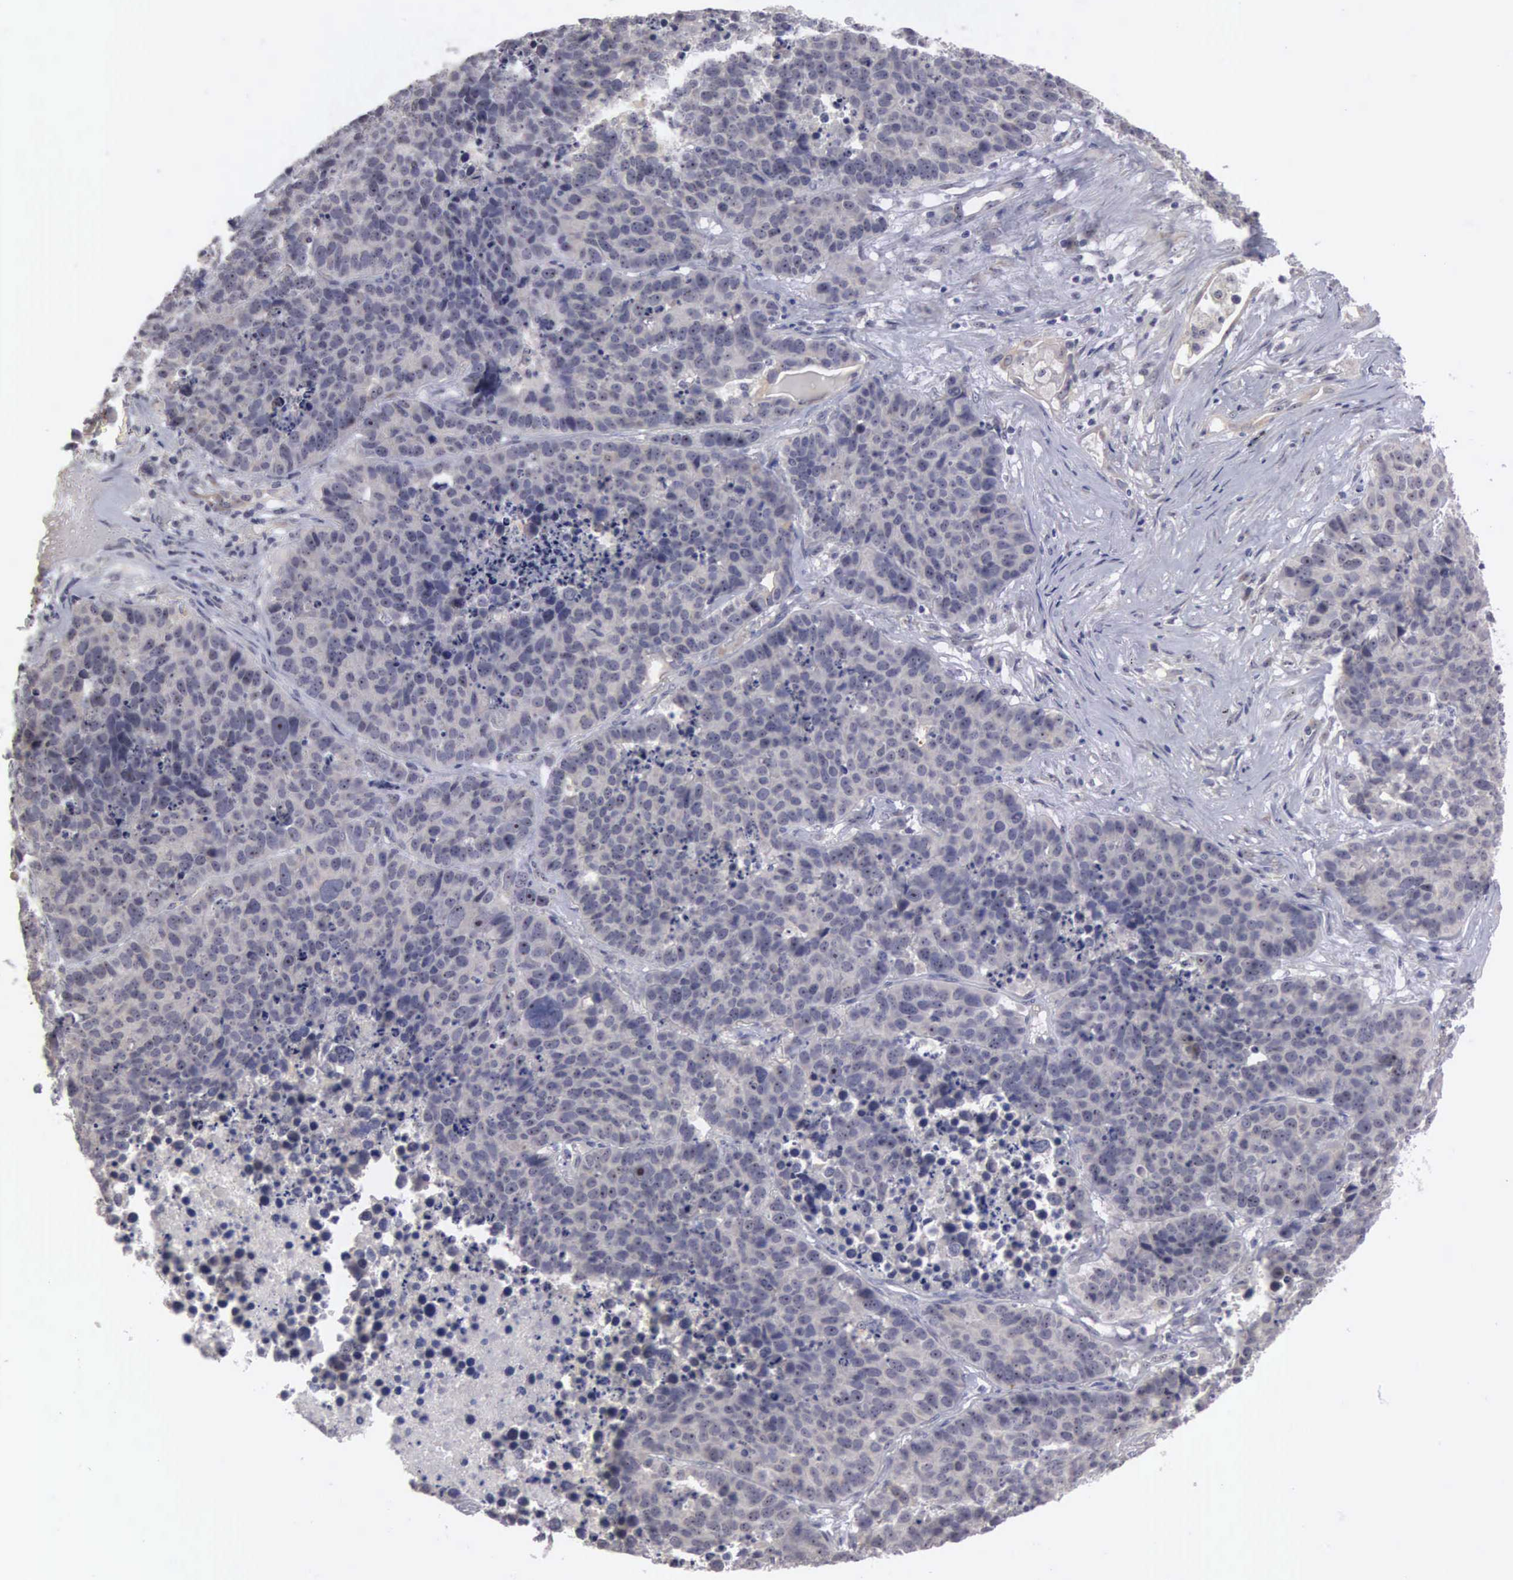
{"staining": {"intensity": "negative", "quantity": "none", "location": "none"}, "tissue": "lung cancer", "cell_type": "Tumor cells", "image_type": "cancer", "snomed": [{"axis": "morphology", "description": "Carcinoid, malignant, NOS"}, {"axis": "topography", "description": "Lung"}], "caption": "A micrograph of lung cancer stained for a protein displays no brown staining in tumor cells. (DAB IHC with hematoxylin counter stain).", "gene": "AMN", "patient": {"sex": "male", "age": 60}}